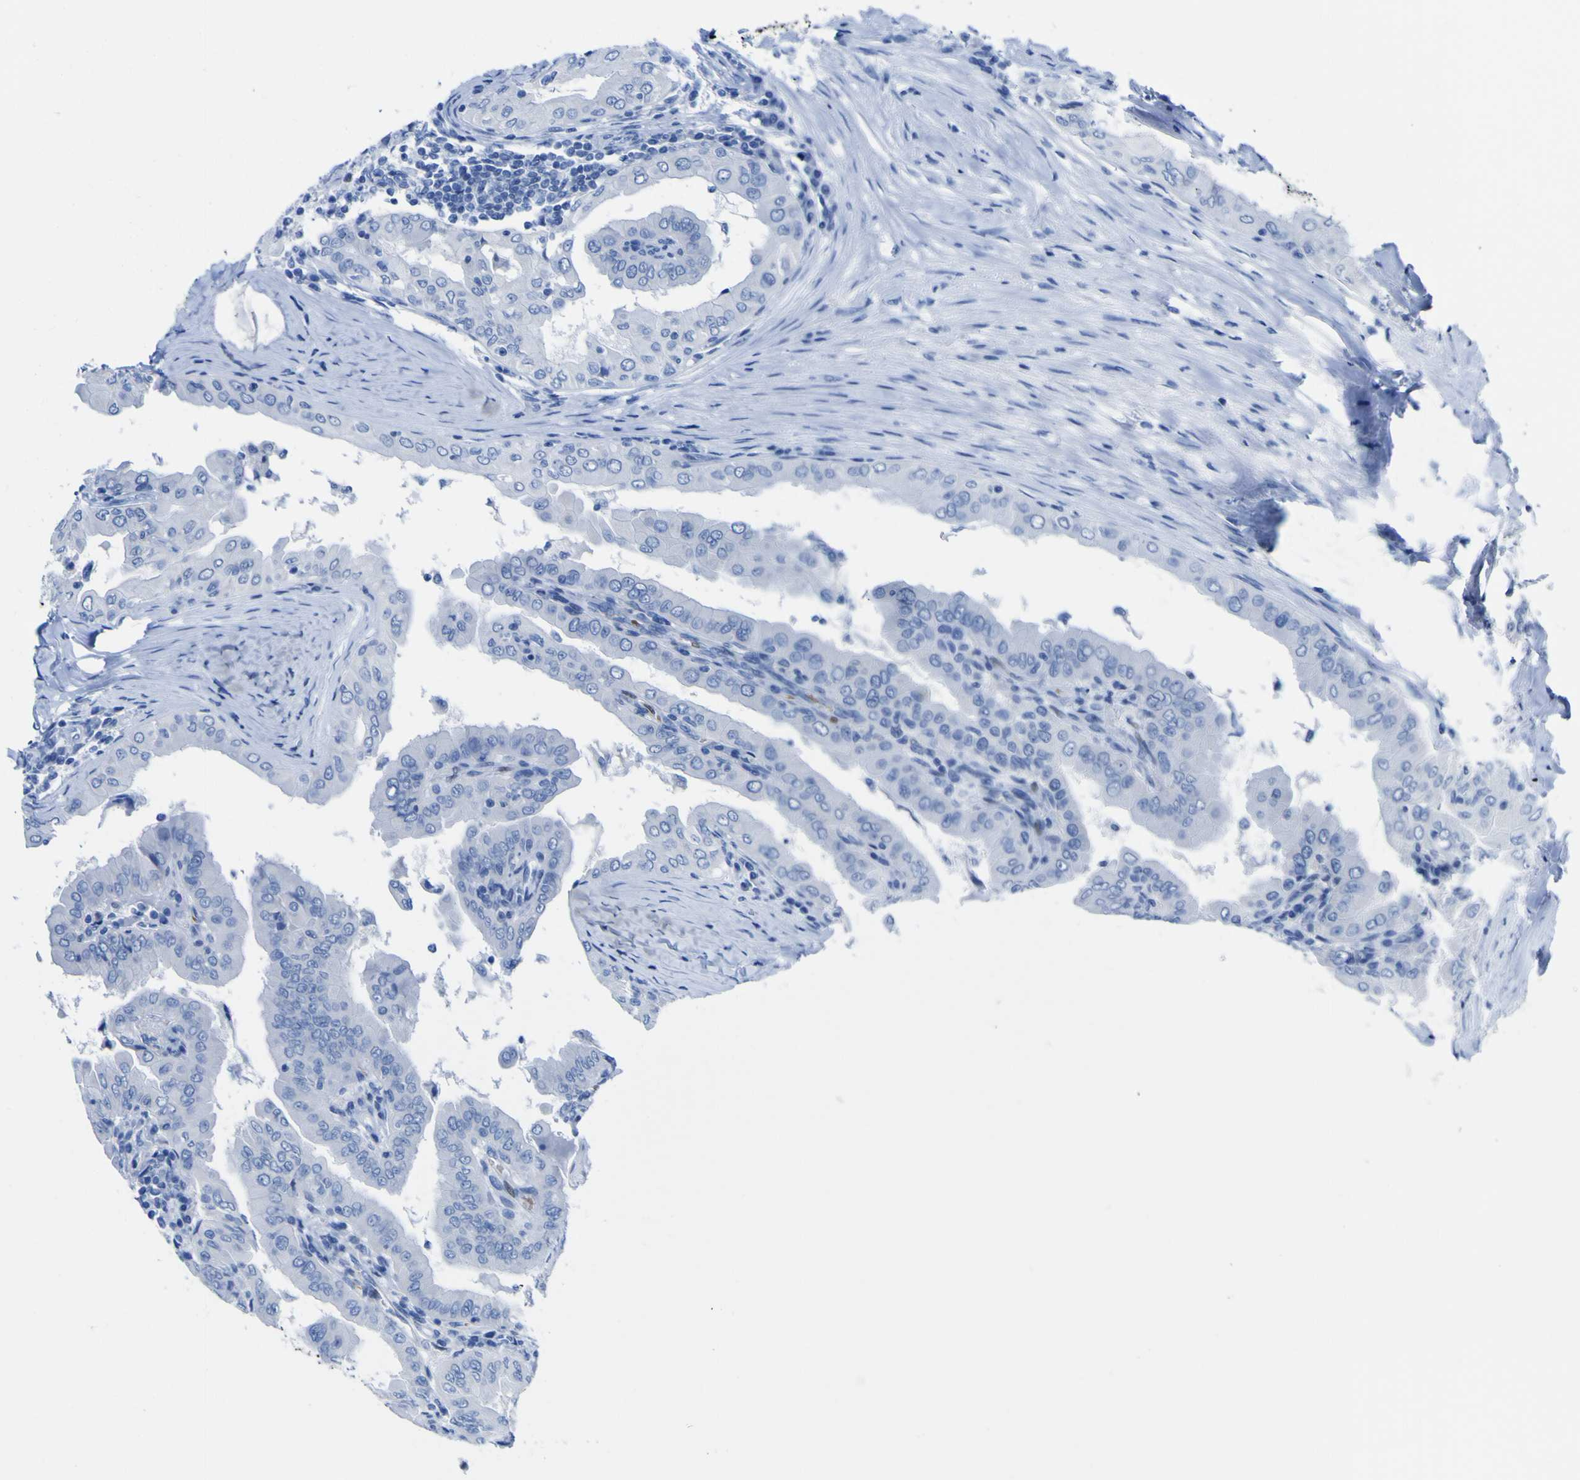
{"staining": {"intensity": "negative", "quantity": "none", "location": "none"}, "tissue": "thyroid cancer", "cell_type": "Tumor cells", "image_type": "cancer", "snomed": [{"axis": "morphology", "description": "Papillary adenocarcinoma, NOS"}, {"axis": "topography", "description": "Thyroid gland"}], "caption": "This micrograph is of thyroid cancer (papillary adenocarcinoma) stained with immunohistochemistry (IHC) to label a protein in brown with the nuclei are counter-stained blue. There is no staining in tumor cells. (Immunohistochemistry, brightfield microscopy, high magnification).", "gene": "DACH1", "patient": {"sex": "male", "age": 33}}